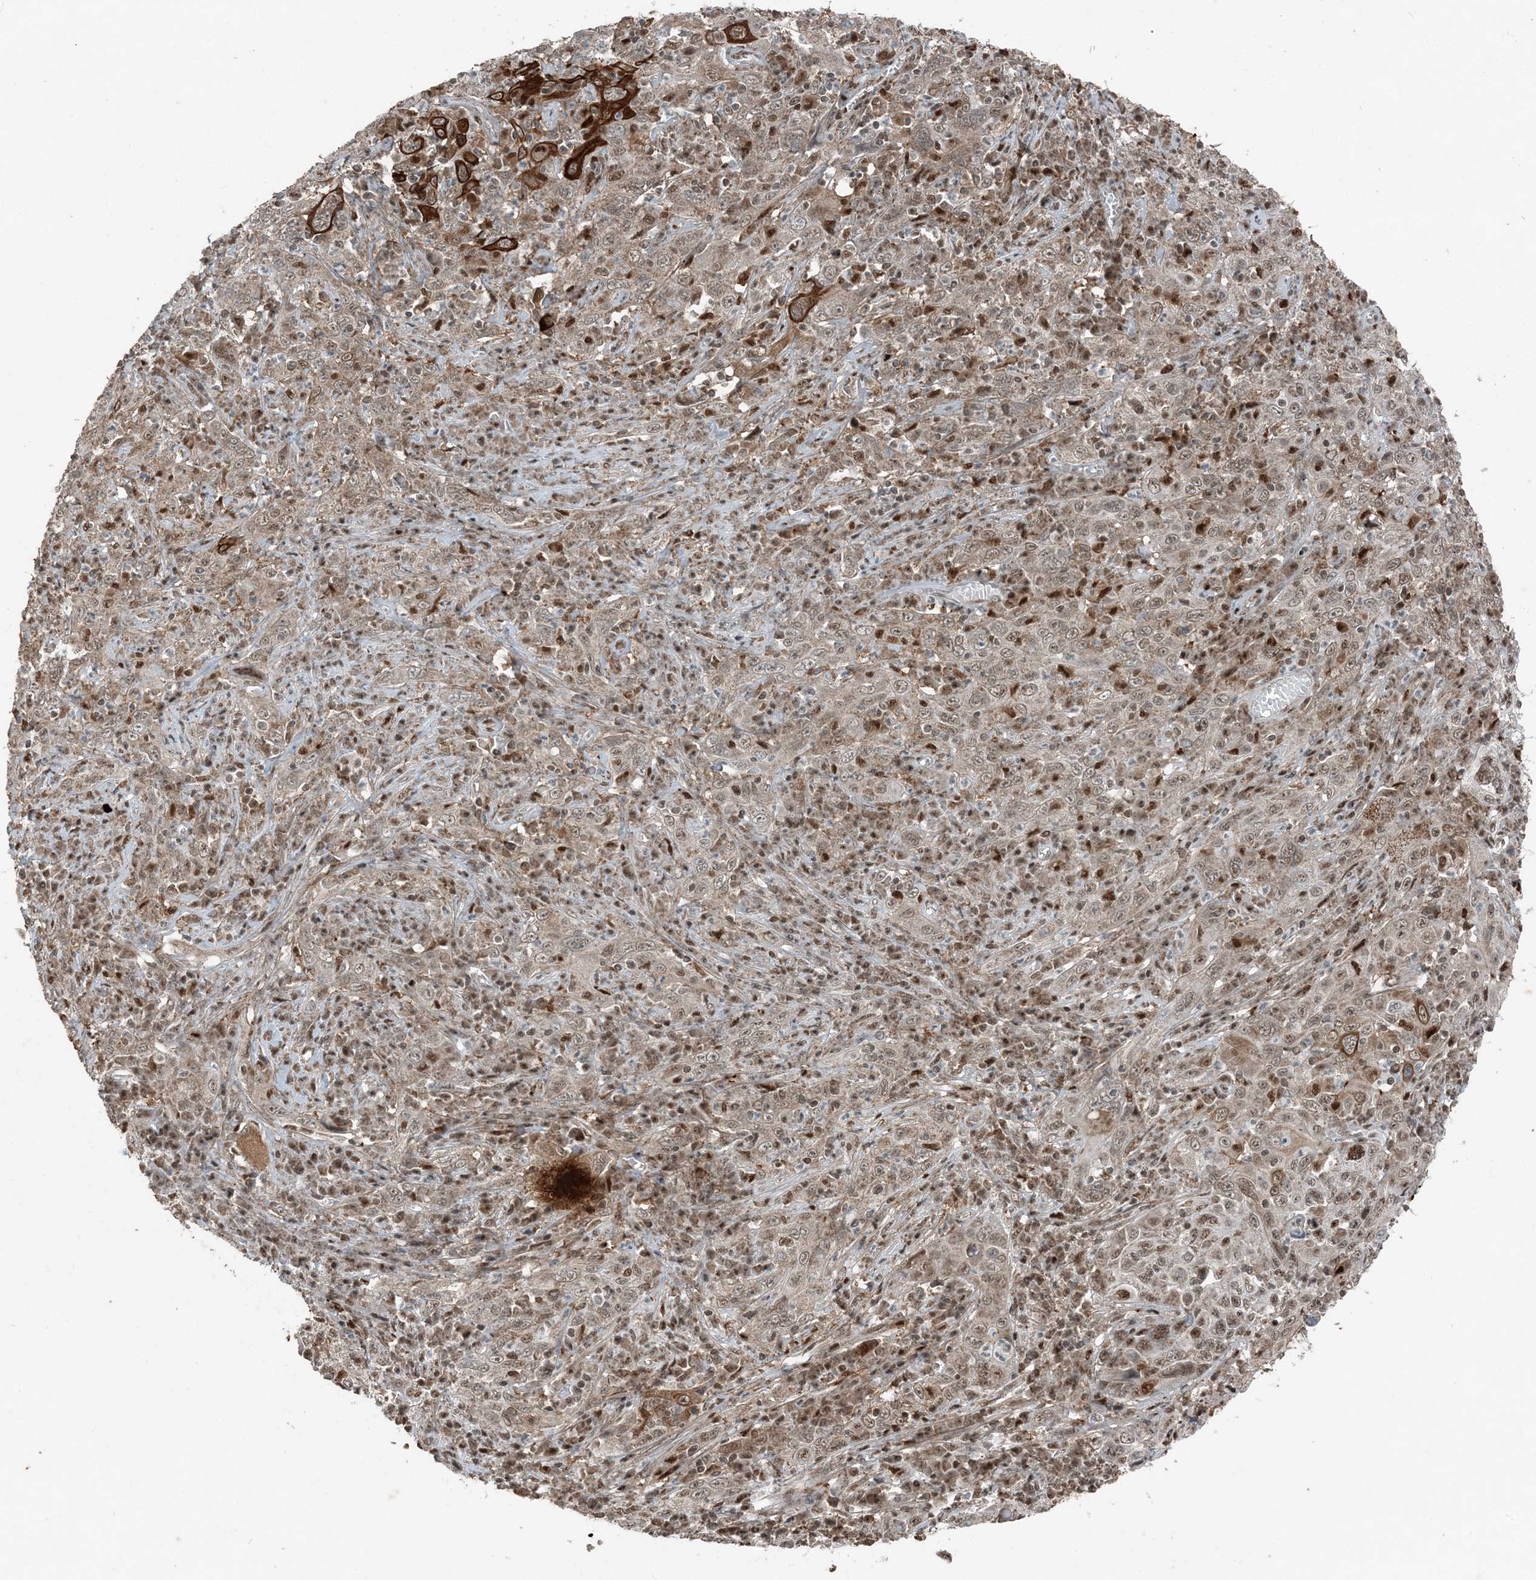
{"staining": {"intensity": "strong", "quantity": "<25%", "location": "cytoplasmic/membranous"}, "tissue": "cervical cancer", "cell_type": "Tumor cells", "image_type": "cancer", "snomed": [{"axis": "morphology", "description": "Squamous cell carcinoma, NOS"}, {"axis": "topography", "description": "Cervix"}], "caption": "Immunohistochemical staining of human cervical cancer (squamous cell carcinoma) demonstrates medium levels of strong cytoplasmic/membranous positivity in about <25% of tumor cells.", "gene": "TADA2B", "patient": {"sex": "female", "age": 46}}